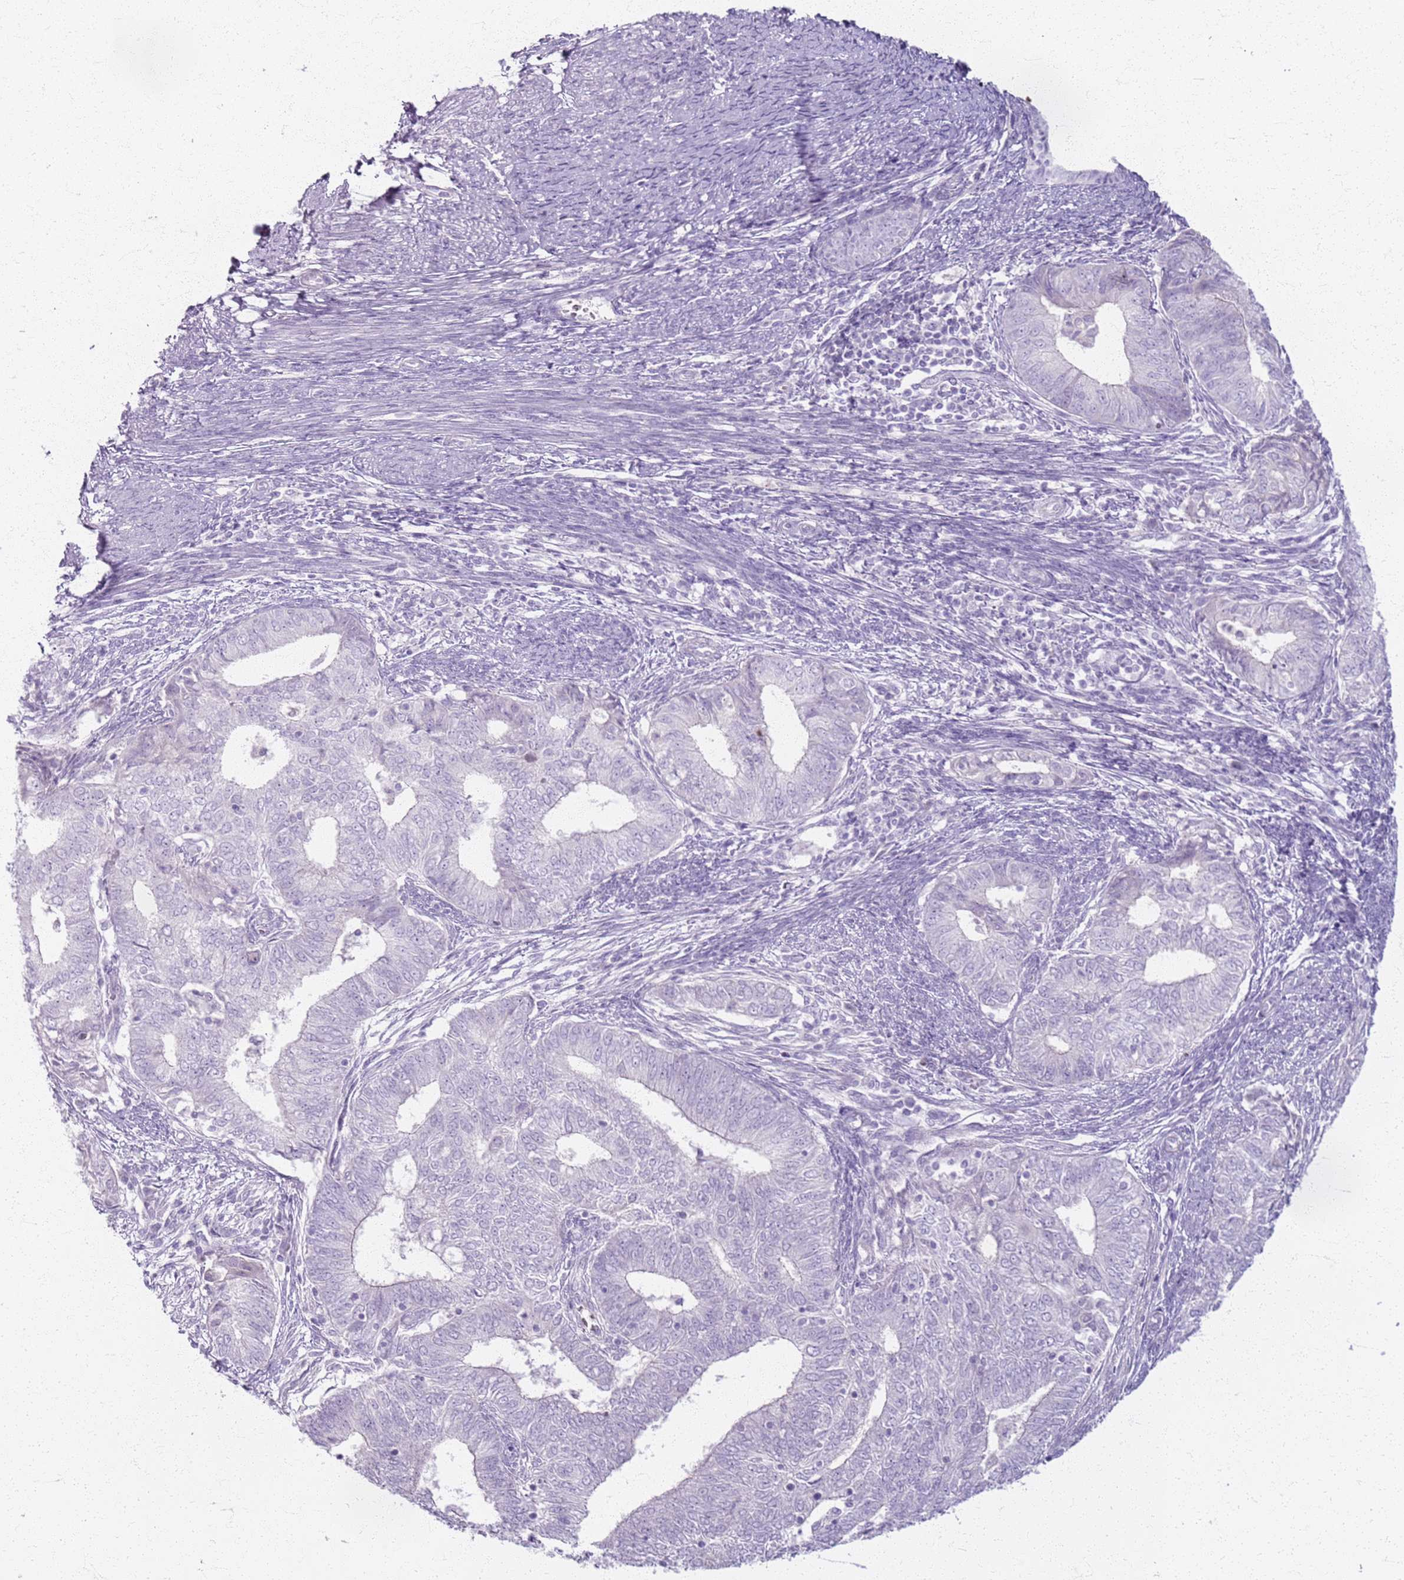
{"staining": {"intensity": "negative", "quantity": "none", "location": "none"}, "tissue": "endometrial cancer", "cell_type": "Tumor cells", "image_type": "cancer", "snomed": [{"axis": "morphology", "description": "Adenocarcinoma, NOS"}, {"axis": "topography", "description": "Endometrium"}], "caption": "IHC of adenocarcinoma (endometrial) displays no positivity in tumor cells.", "gene": "CSRP3", "patient": {"sex": "female", "age": 62}}